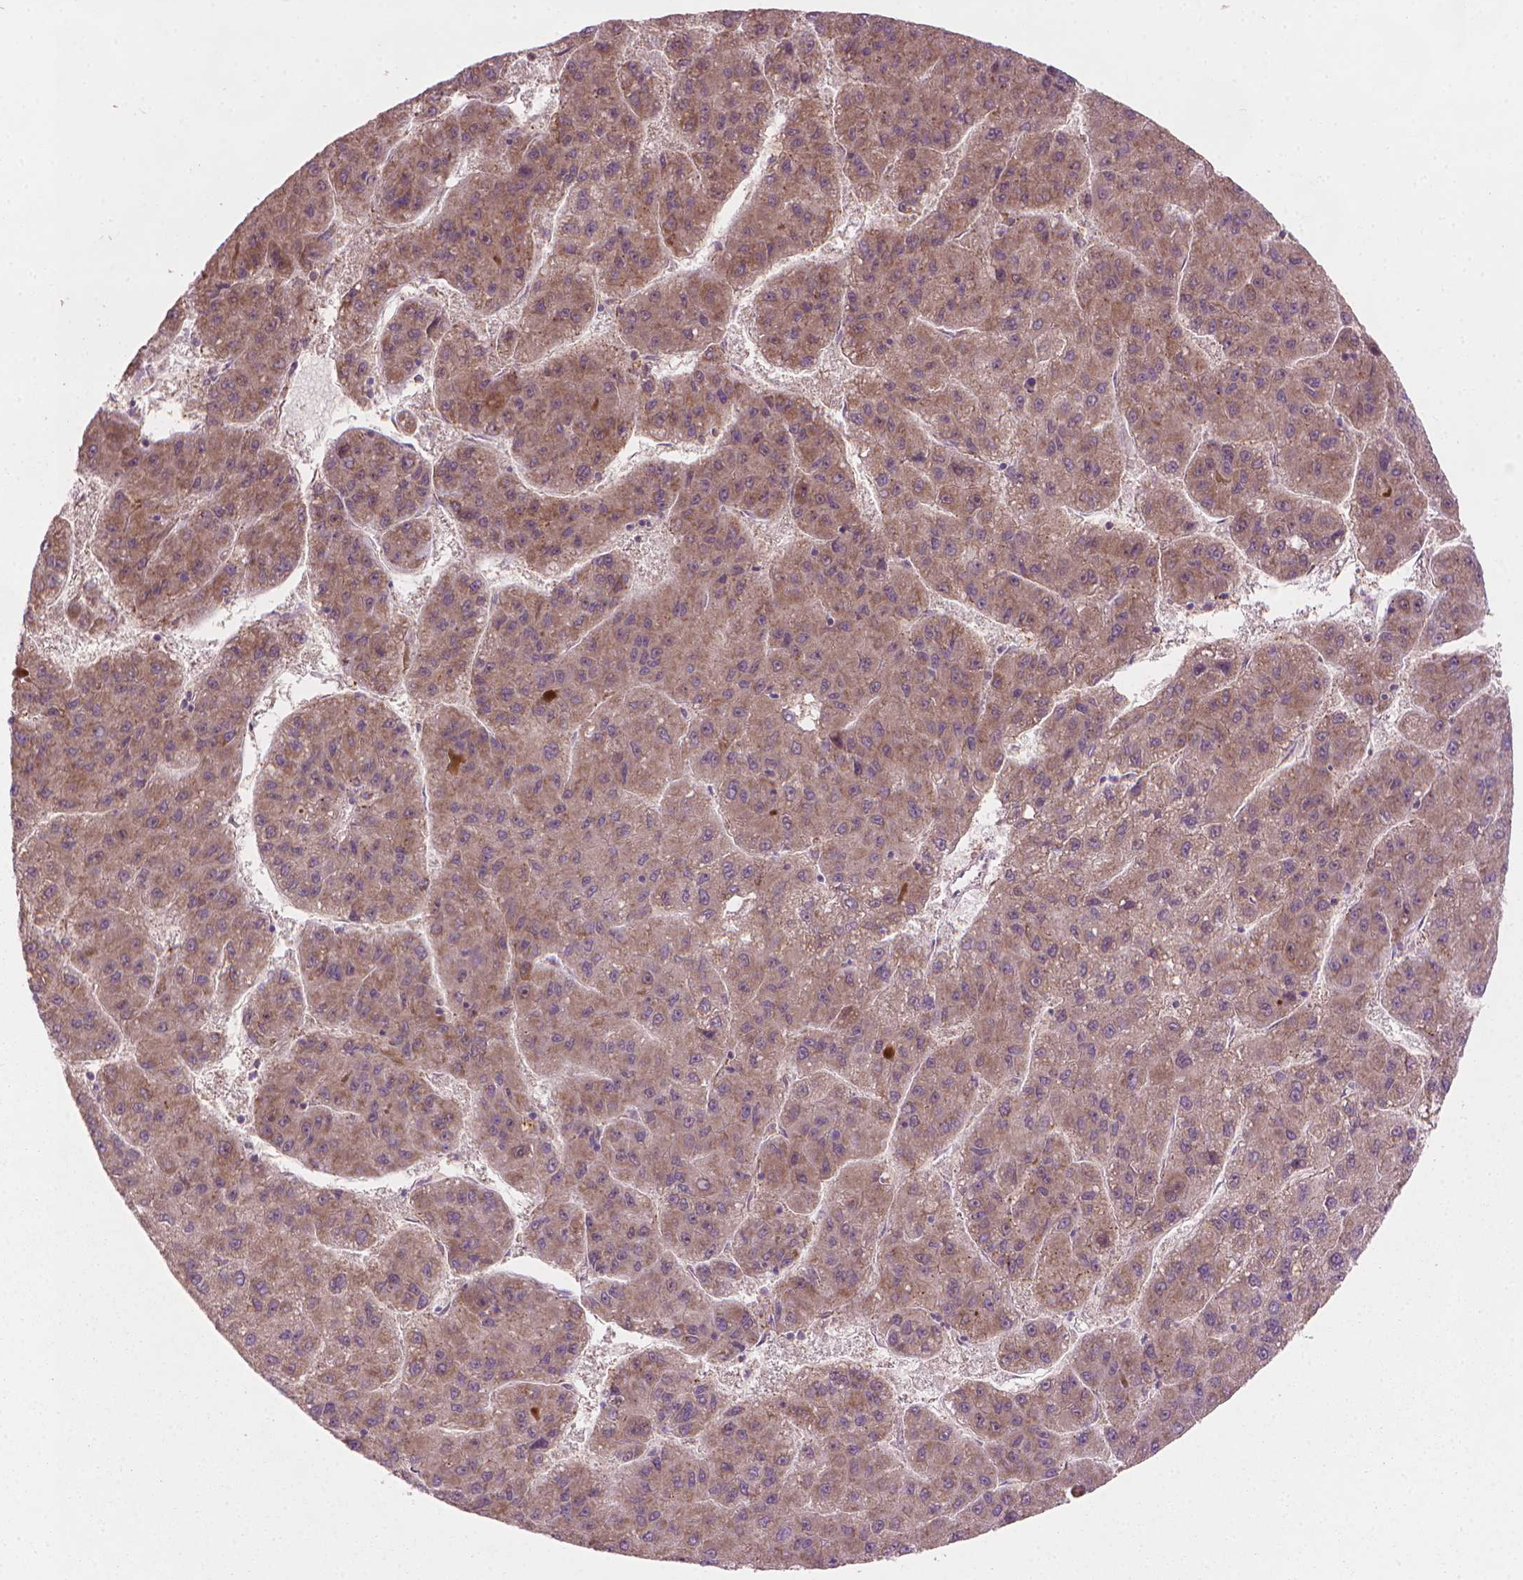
{"staining": {"intensity": "weak", "quantity": ">75%", "location": "cytoplasmic/membranous"}, "tissue": "liver cancer", "cell_type": "Tumor cells", "image_type": "cancer", "snomed": [{"axis": "morphology", "description": "Carcinoma, Hepatocellular, NOS"}, {"axis": "topography", "description": "Liver"}], "caption": "Tumor cells demonstrate low levels of weak cytoplasmic/membranous positivity in approximately >75% of cells in human liver hepatocellular carcinoma.", "gene": "VARS2", "patient": {"sex": "female", "age": 82}}